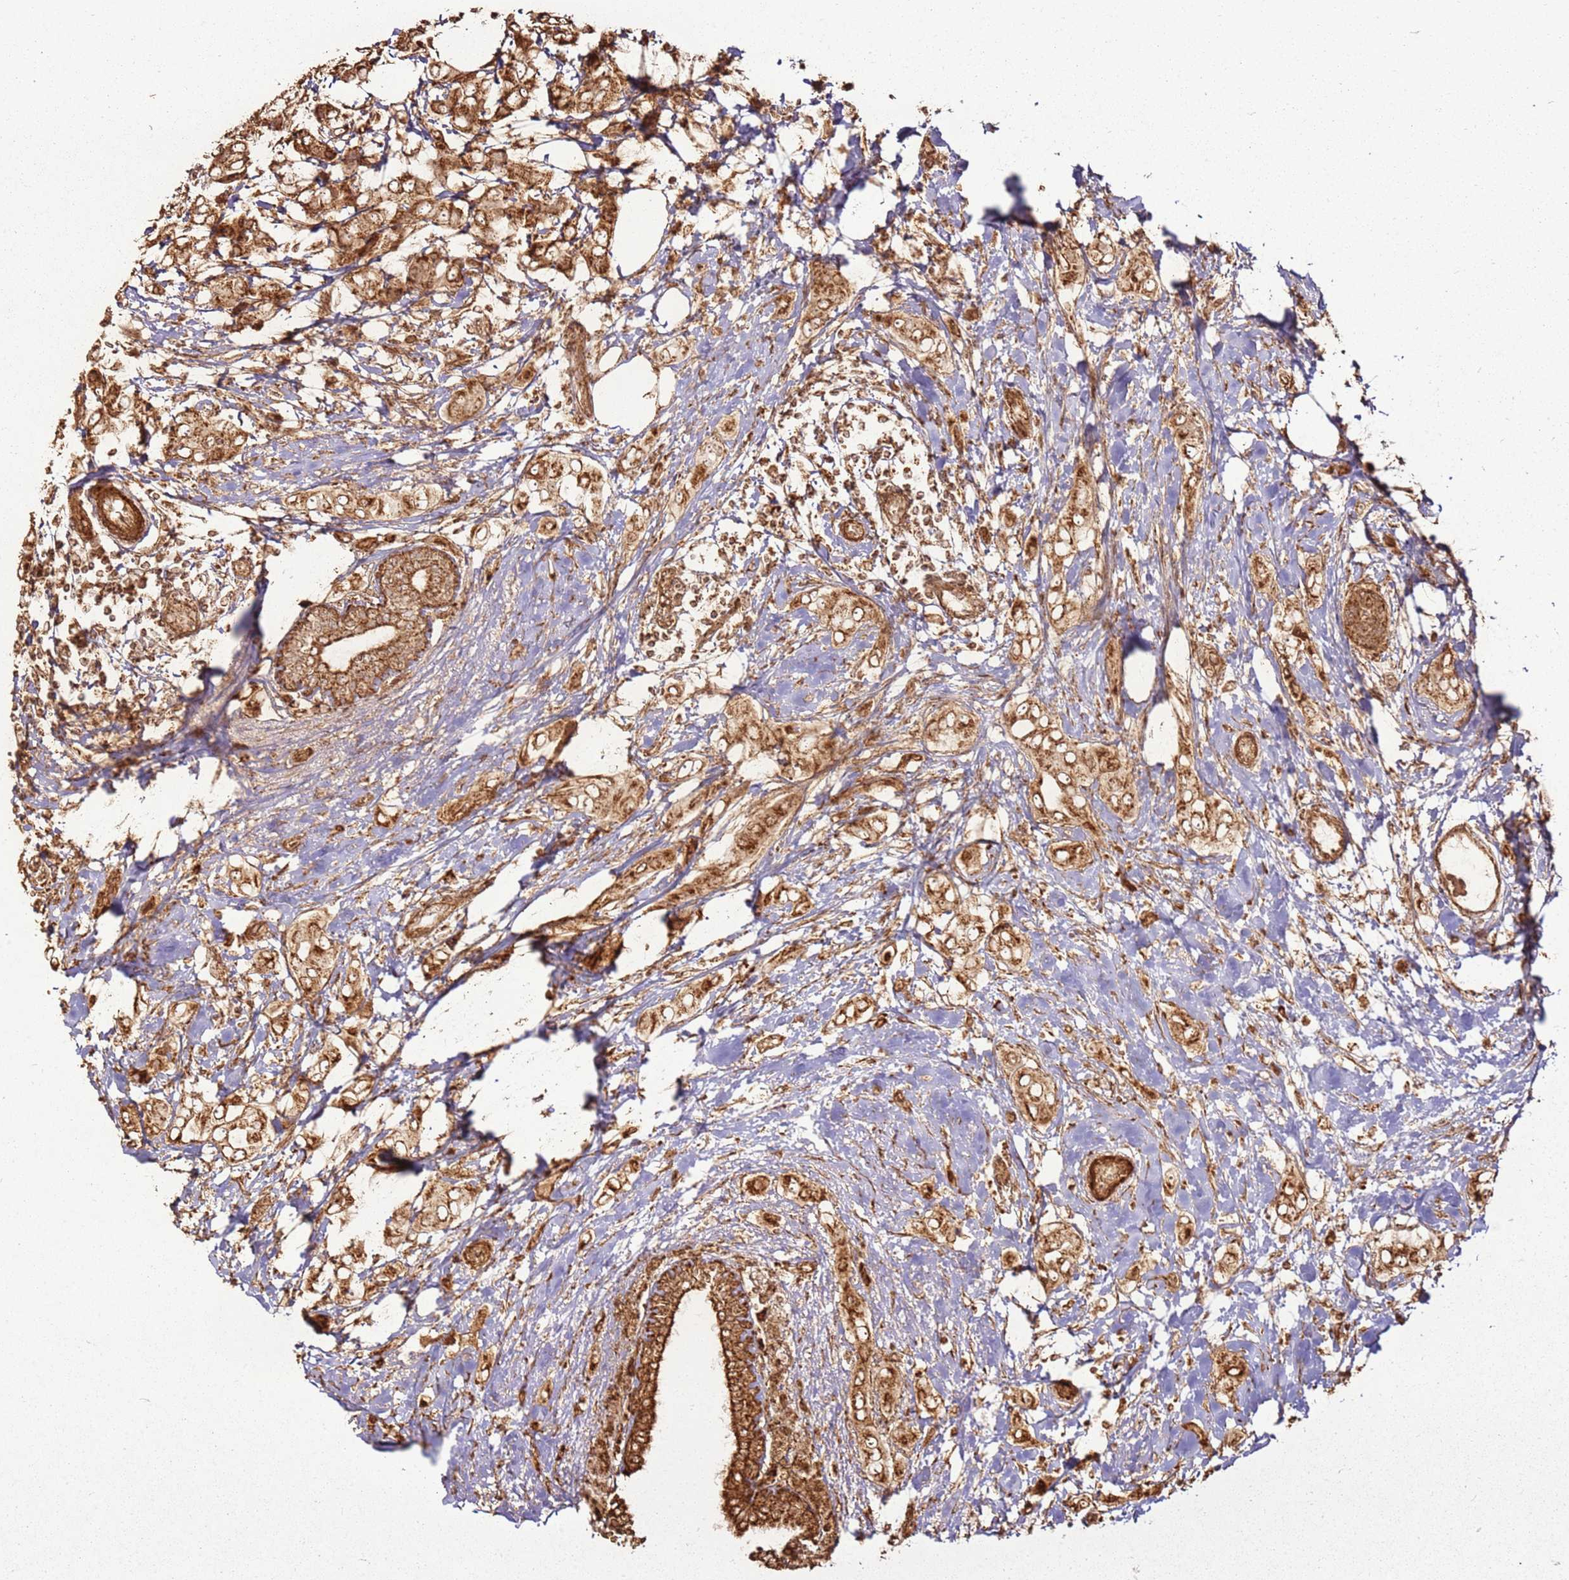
{"staining": {"intensity": "moderate", "quantity": ">75%", "location": "cytoplasmic/membranous"}, "tissue": "breast cancer", "cell_type": "Tumor cells", "image_type": "cancer", "snomed": [{"axis": "morphology", "description": "Lobular carcinoma"}, {"axis": "topography", "description": "Breast"}], "caption": "Human breast cancer (lobular carcinoma) stained with a protein marker shows moderate staining in tumor cells.", "gene": "MRPS6", "patient": {"sex": "female", "age": 51}}